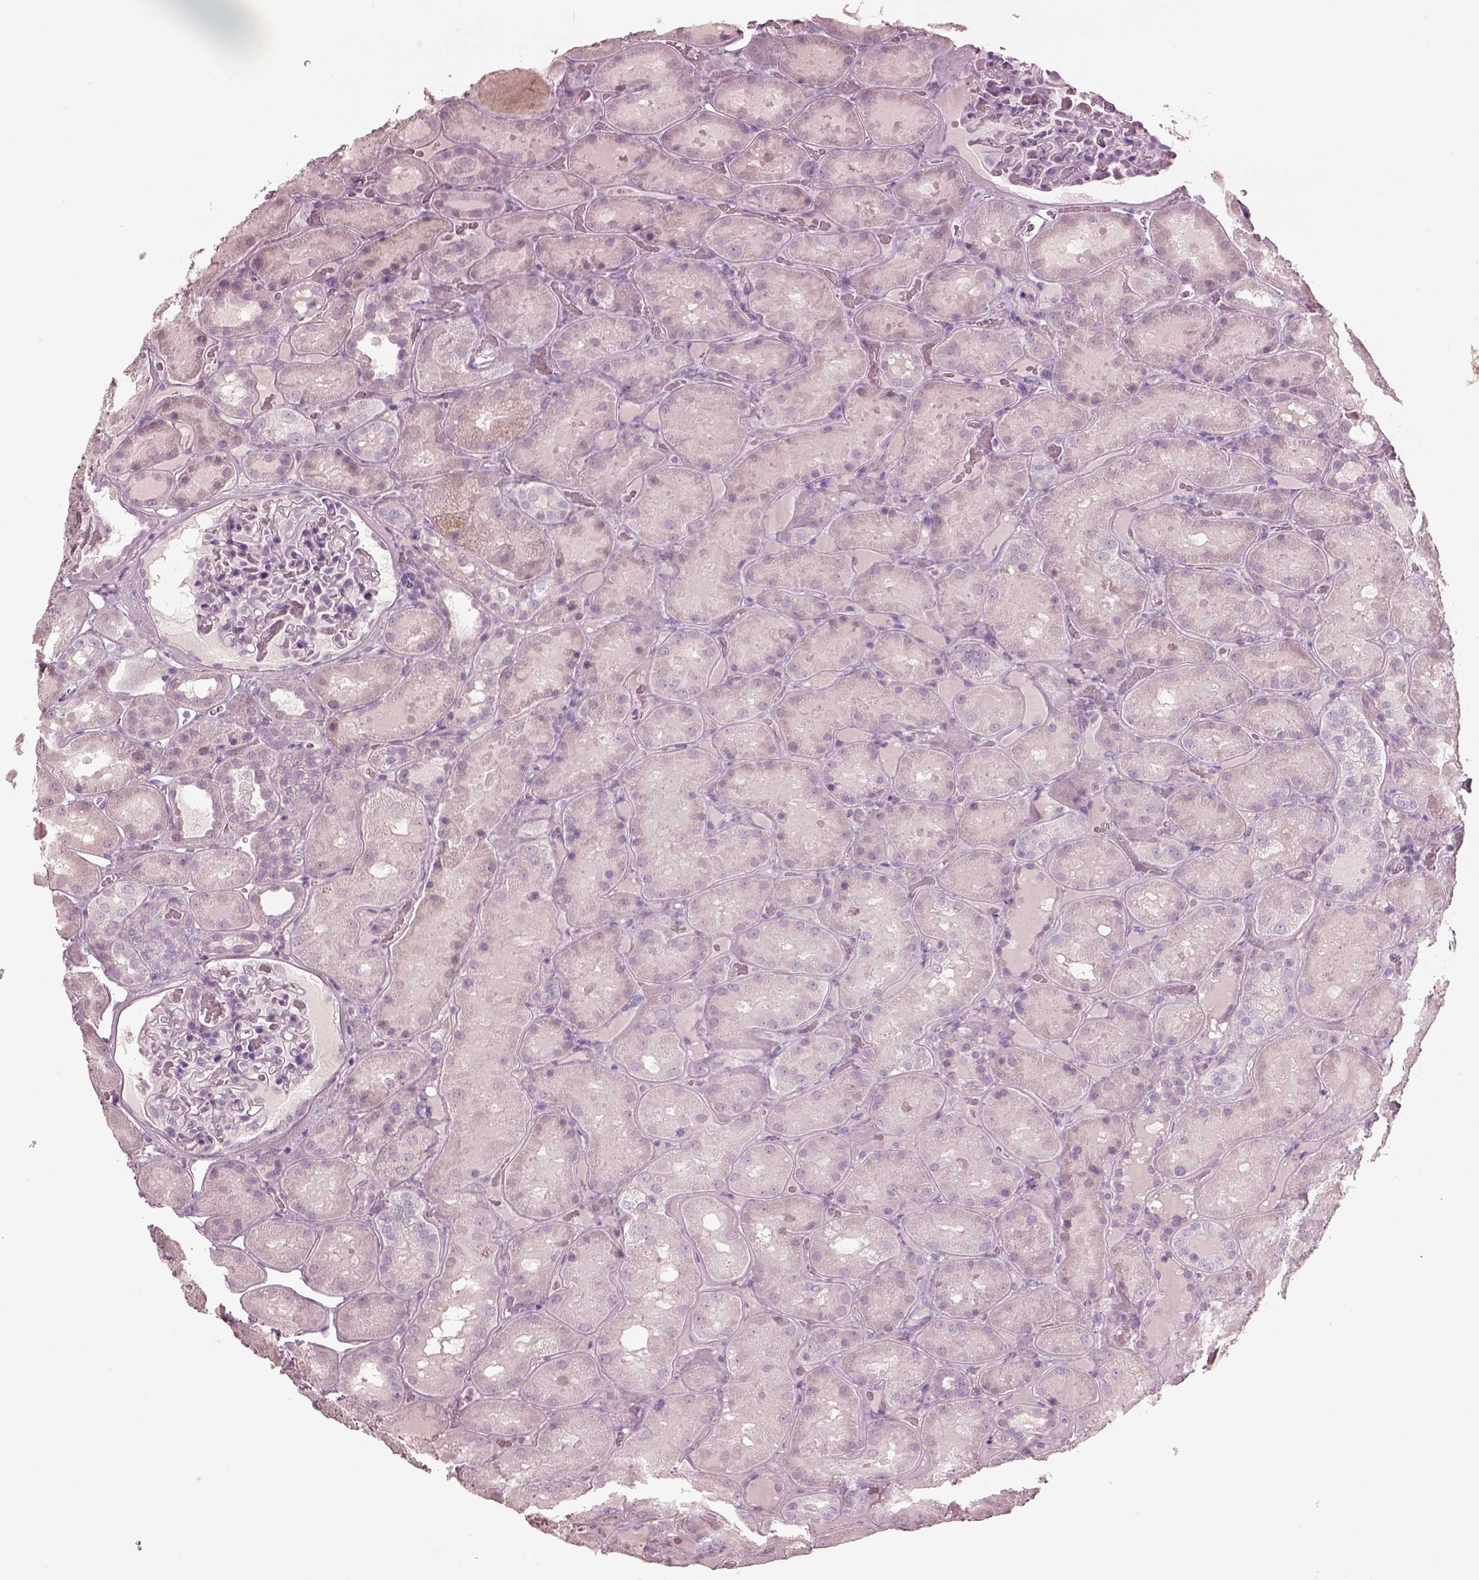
{"staining": {"intensity": "negative", "quantity": "none", "location": "none"}, "tissue": "kidney", "cell_type": "Cells in glomeruli", "image_type": "normal", "snomed": [{"axis": "morphology", "description": "Normal tissue, NOS"}, {"axis": "topography", "description": "Kidney"}], "caption": "Image shows no protein expression in cells in glomeruli of normal kidney.", "gene": "PDCD1", "patient": {"sex": "male", "age": 73}}